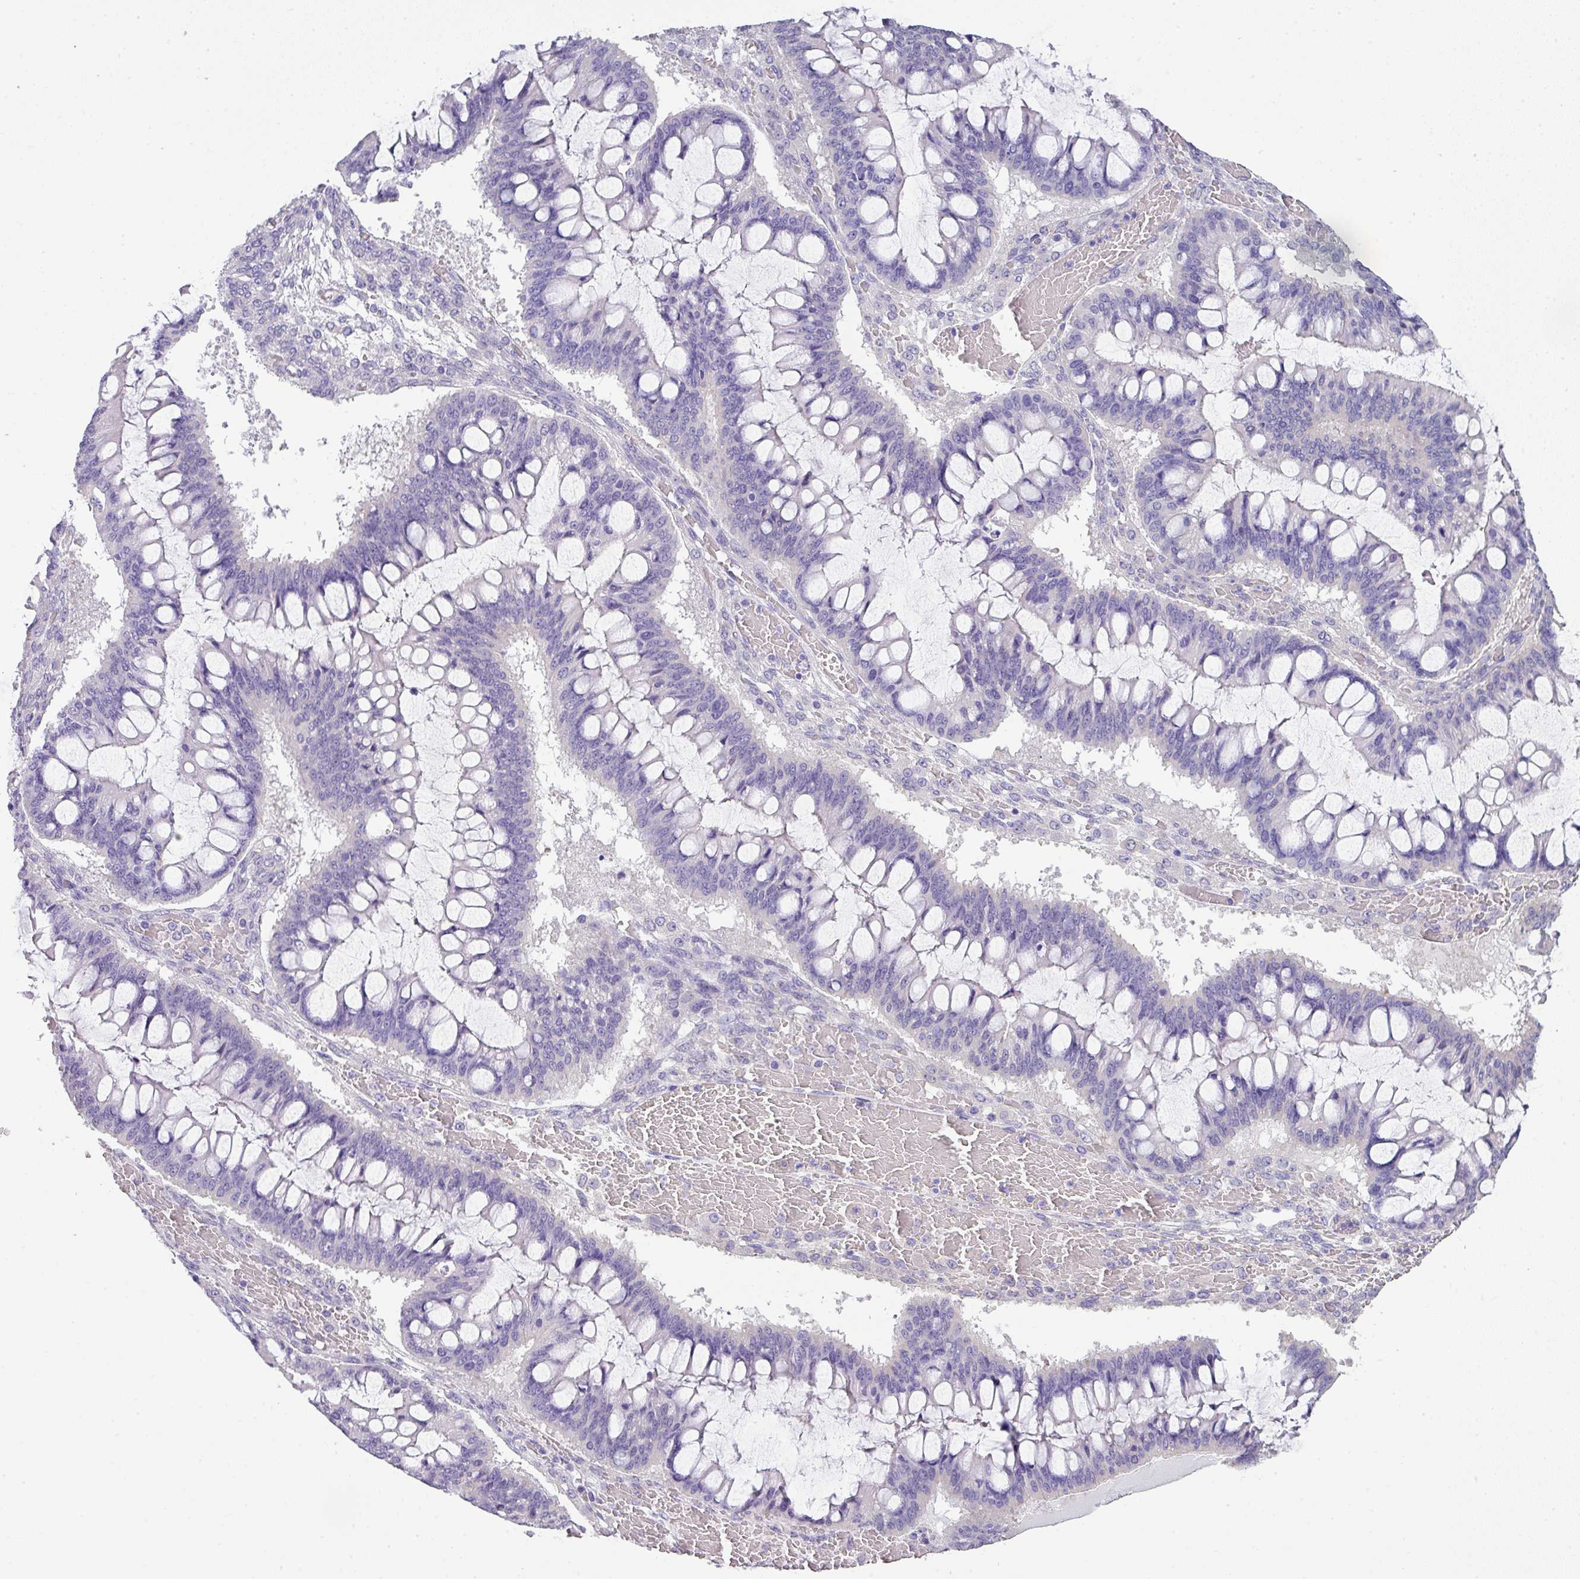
{"staining": {"intensity": "negative", "quantity": "none", "location": "none"}, "tissue": "ovarian cancer", "cell_type": "Tumor cells", "image_type": "cancer", "snomed": [{"axis": "morphology", "description": "Cystadenocarcinoma, mucinous, NOS"}, {"axis": "topography", "description": "Ovary"}], "caption": "There is no significant staining in tumor cells of ovarian mucinous cystadenocarcinoma.", "gene": "PALS2", "patient": {"sex": "female", "age": 73}}